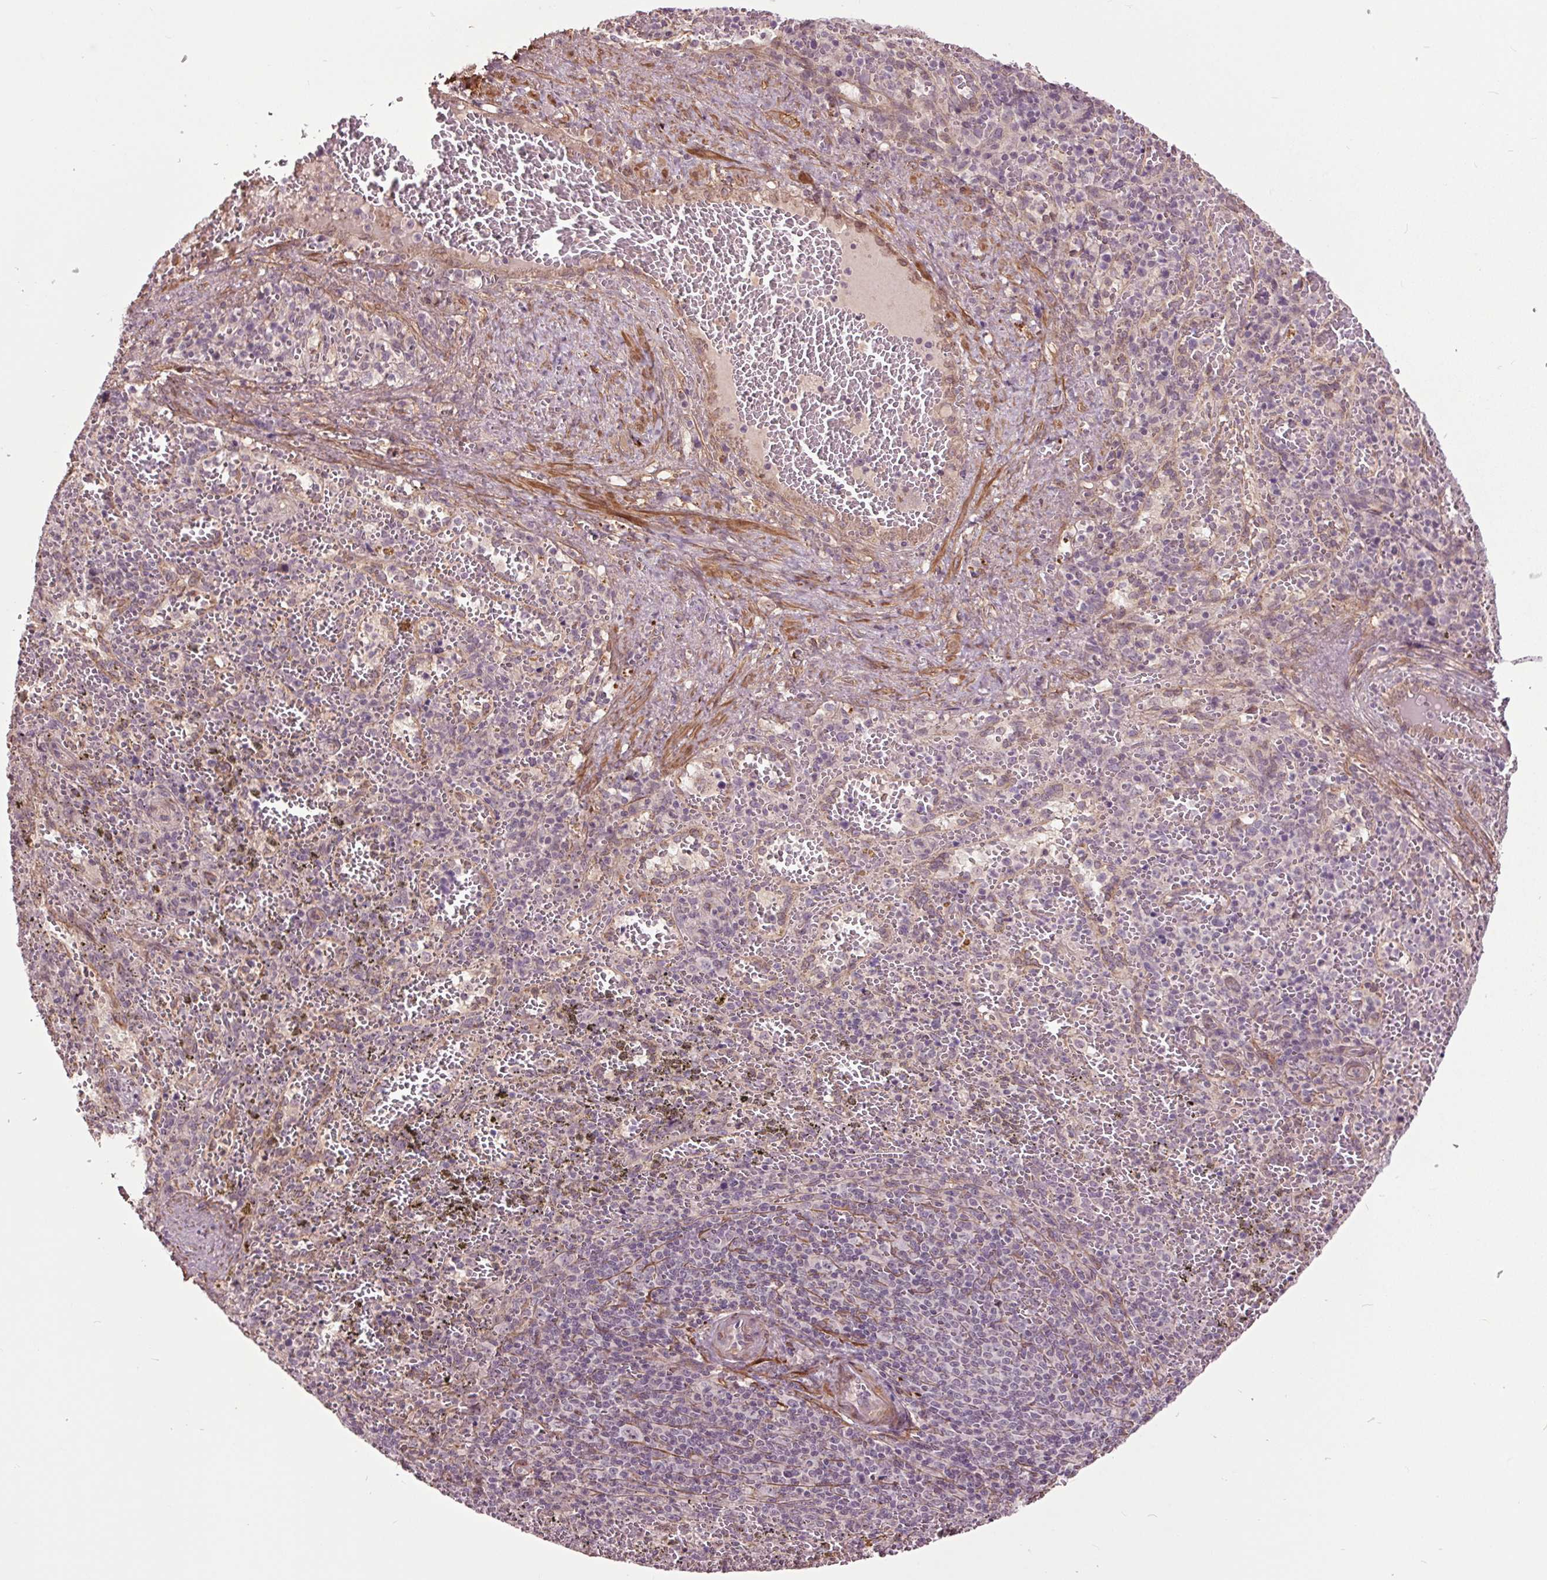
{"staining": {"intensity": "negative", "quantity": "none", "location": "none"}, "tissue": "spleen", "cell_type": "Cells in red pulp", "image_type": "normal", "snomed": [{"axis": "morphology", "description": "Normal tissue, NOS"}, {"axis": "topography", "description": "Spleen"}], "caption": "Immunohistochemistry photomicrograph of unremarkable human spleen stained for a protein (brown), which exhibits no positivity in cells in red pulp. The staining is performed using DAB brown chromogen with nuclei counter-stained in using hematoxylin.", "gene": "HAUS5", "patient": {"sex": "female", "age": 50}}